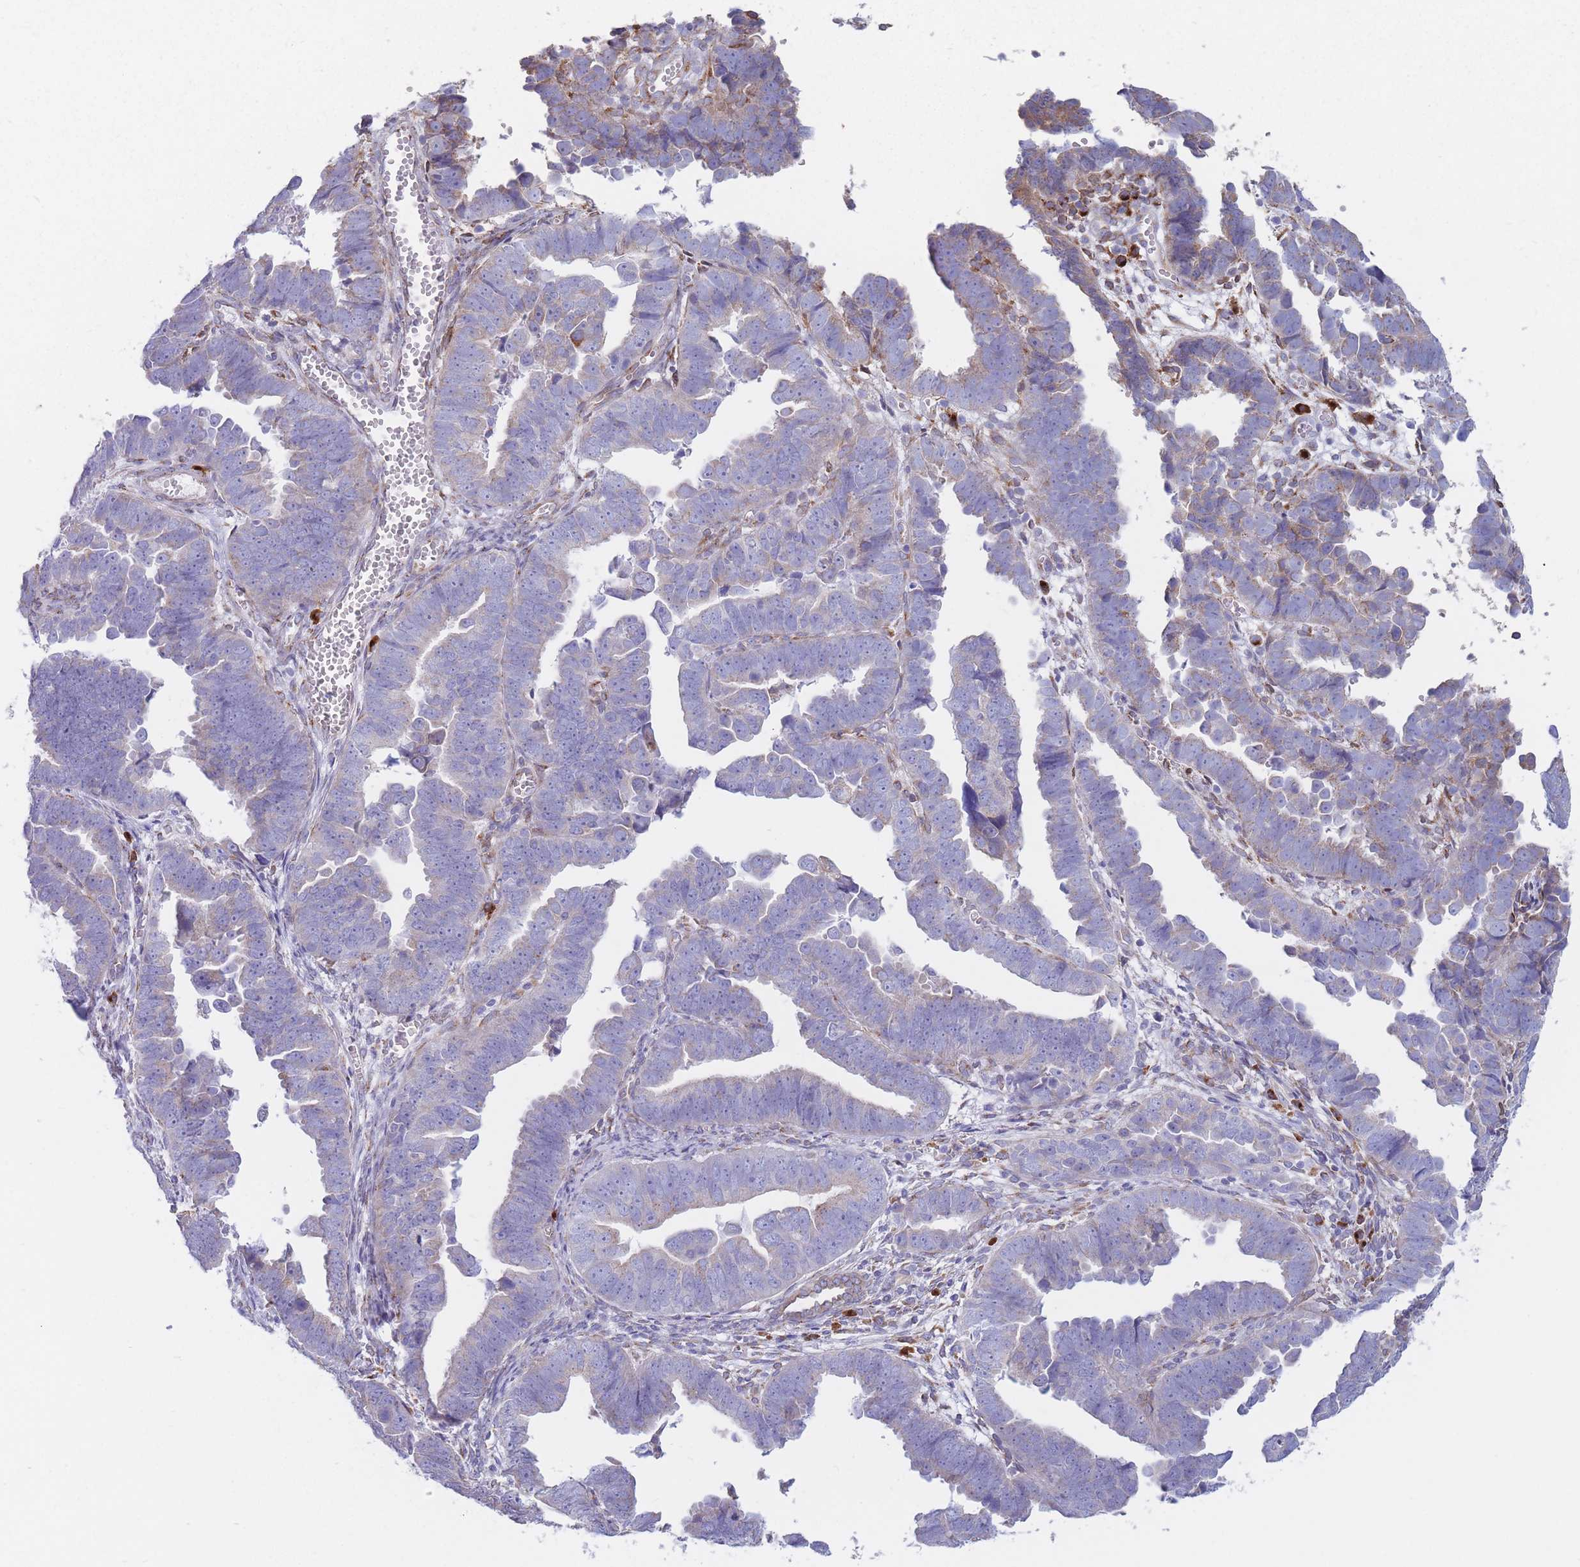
{"staining": {"intensity": "moderate", "quantity": "25%-75%", "location": "cytoplasmic/membranous"}, "tissue": "endometrial cancer", "cell_type": "Tumor cells", "image_type": "cancer", "snomed": [{"axis": "morphology", "description": "Adenocarcinoma, NOS"}, {"axis": "topography", "description": "Endometrium"}], "caption": "A high-resolution histopathology image shows immunohistochemistry (IHC) staining of endometrial cancer (adenocarcinoma), which reveals moderate cytoplasmic/membranous positivity in approximately 25%-75% of tumor cells.", "gene": "MRPL30", "patient": {"sex": "female", "age": 75}}